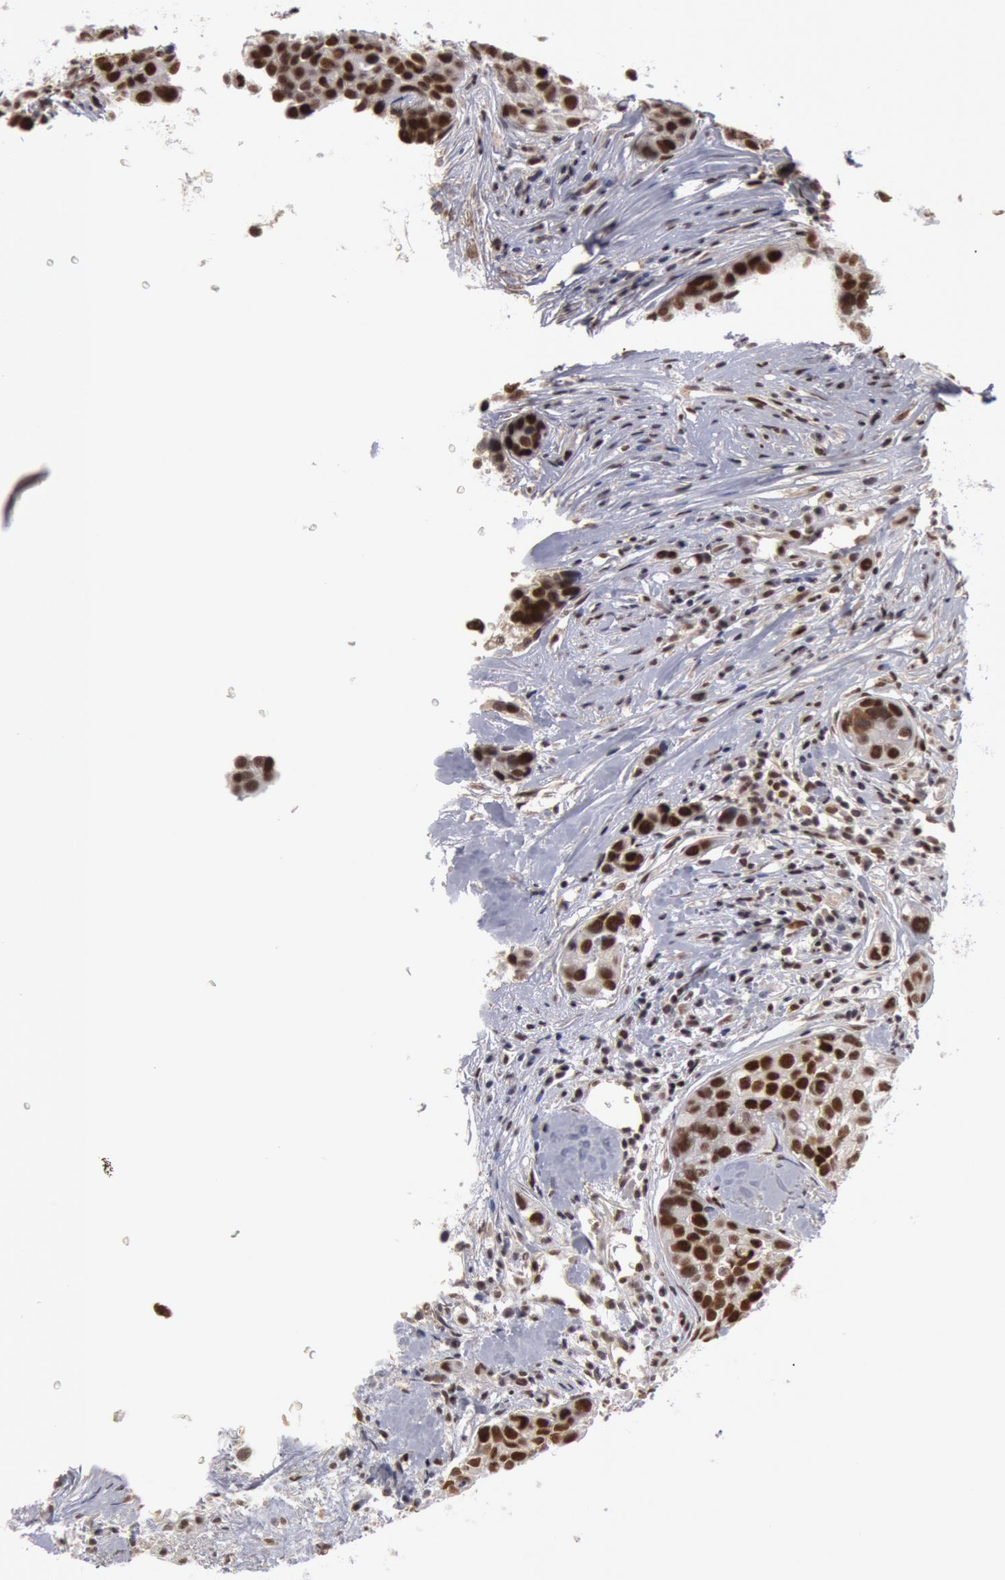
{"staining": {"intensity": "moderate", "quantity": ">75%", "location": "nuclear"}, "tissue": "breast cancer", "cell_type": "Tumor cells", "image_type": "cancer", "snomed": [{"axis": "morphology", "description": "Duct carcinoma"}, {"axis": "topography", "description": "Breast"}], "caption": "Tumor cells display medium levels of moderate nuclear expression in approximately >75% of cells in breast cancer. The staining is performed using DAB brown chromogen to label protein expression. The nuclei are counter-stained blue using hematoxylin.", "gene": "PPP4R3B", "patient": {"sex": "female", "age": 91}}